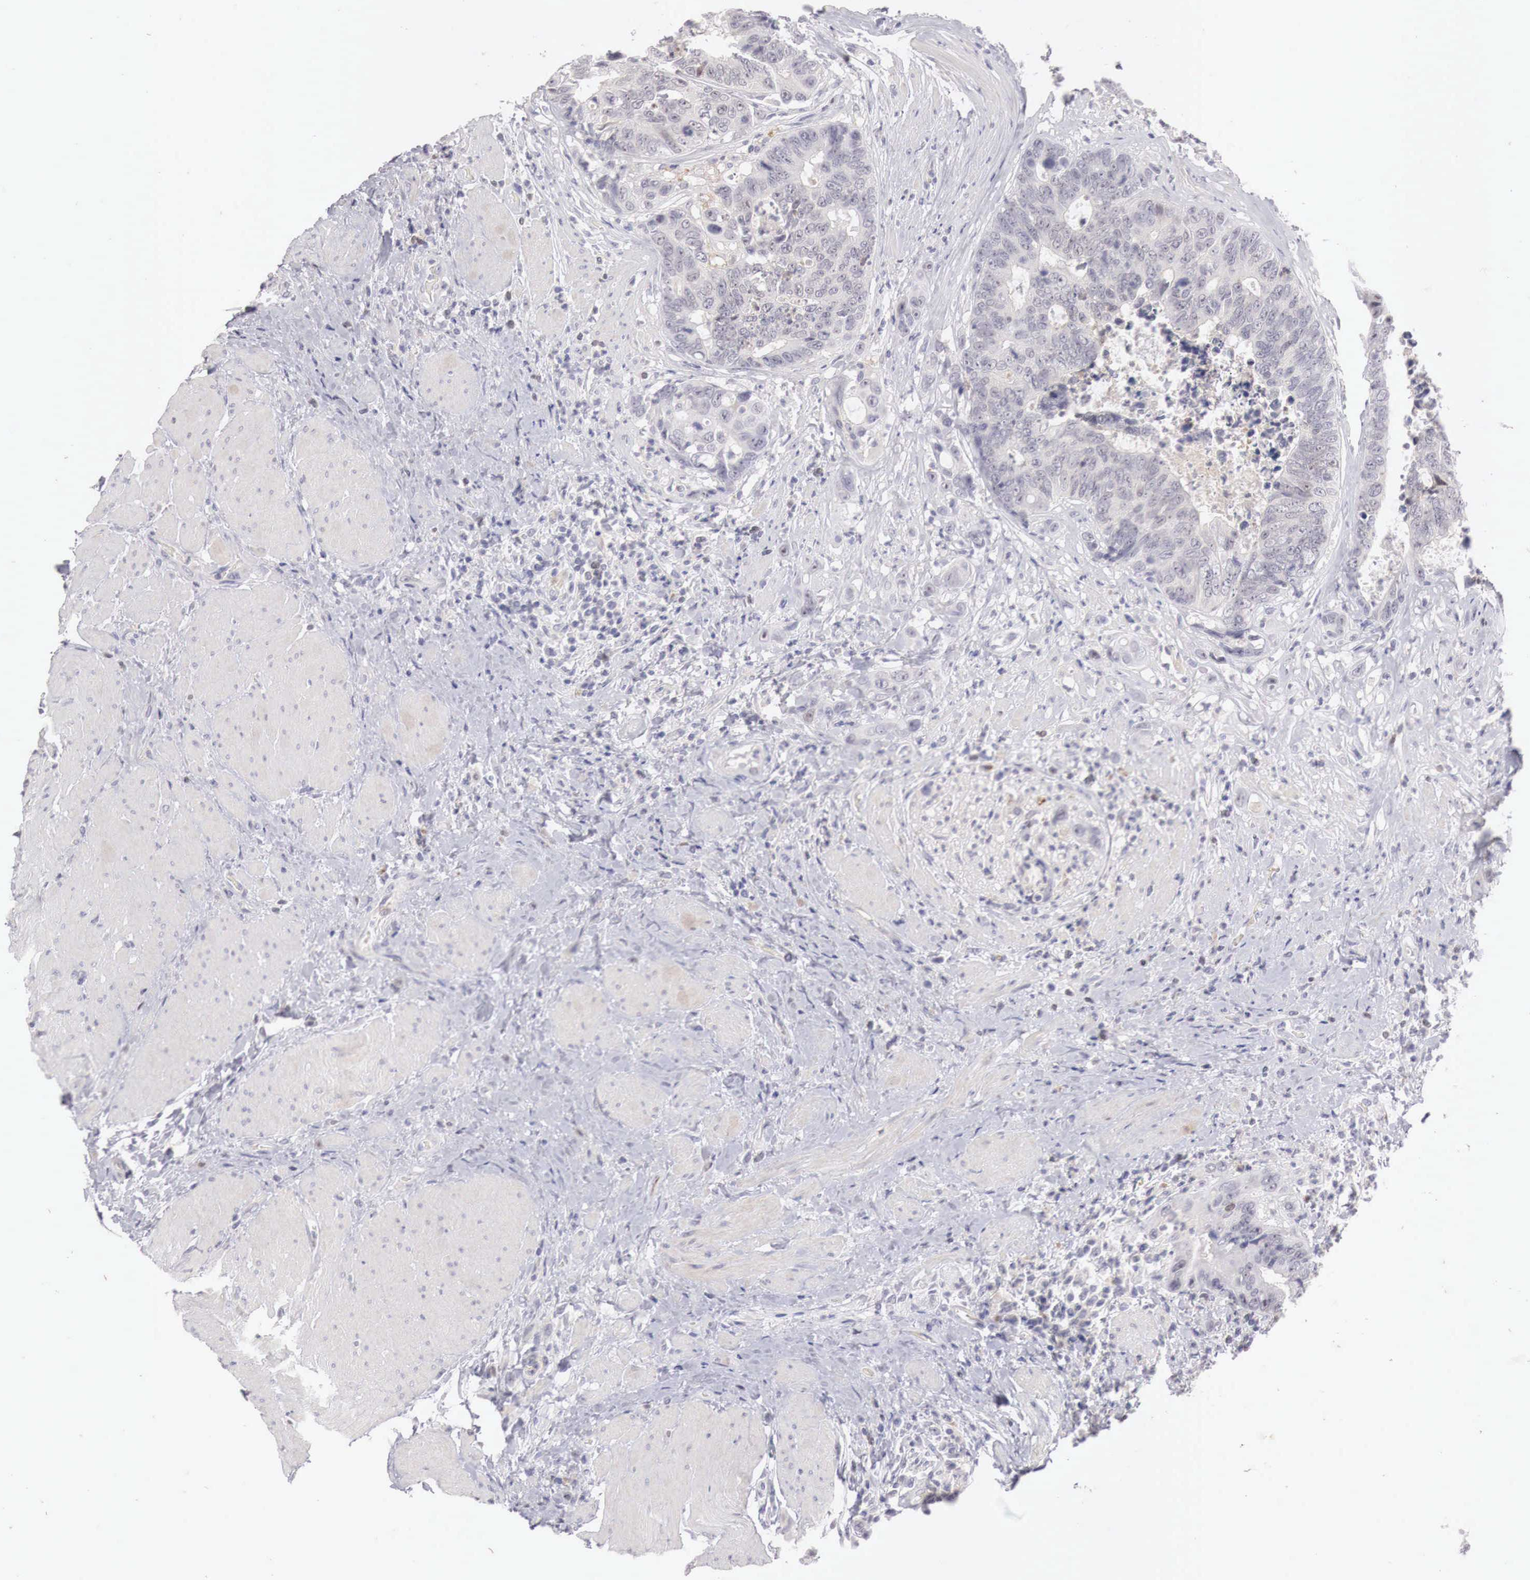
{"staining": {"intensity": "negative", "quantity": "none", "location": "none"}, "tissue": "colorectal cancer", "cell_type": "Tumor cells", "image_type": "cancer", "snomed": [{"axis": "morphology", "description": "Adenocarcinoma, NOS"}, {"axis": "topography", "description": "Rectum"}], "caption": "There is no significant positivity in tumor cells of colorectal cancer.", "gene": "GATA1", "patient": {"sex": "female", "age": 65}}